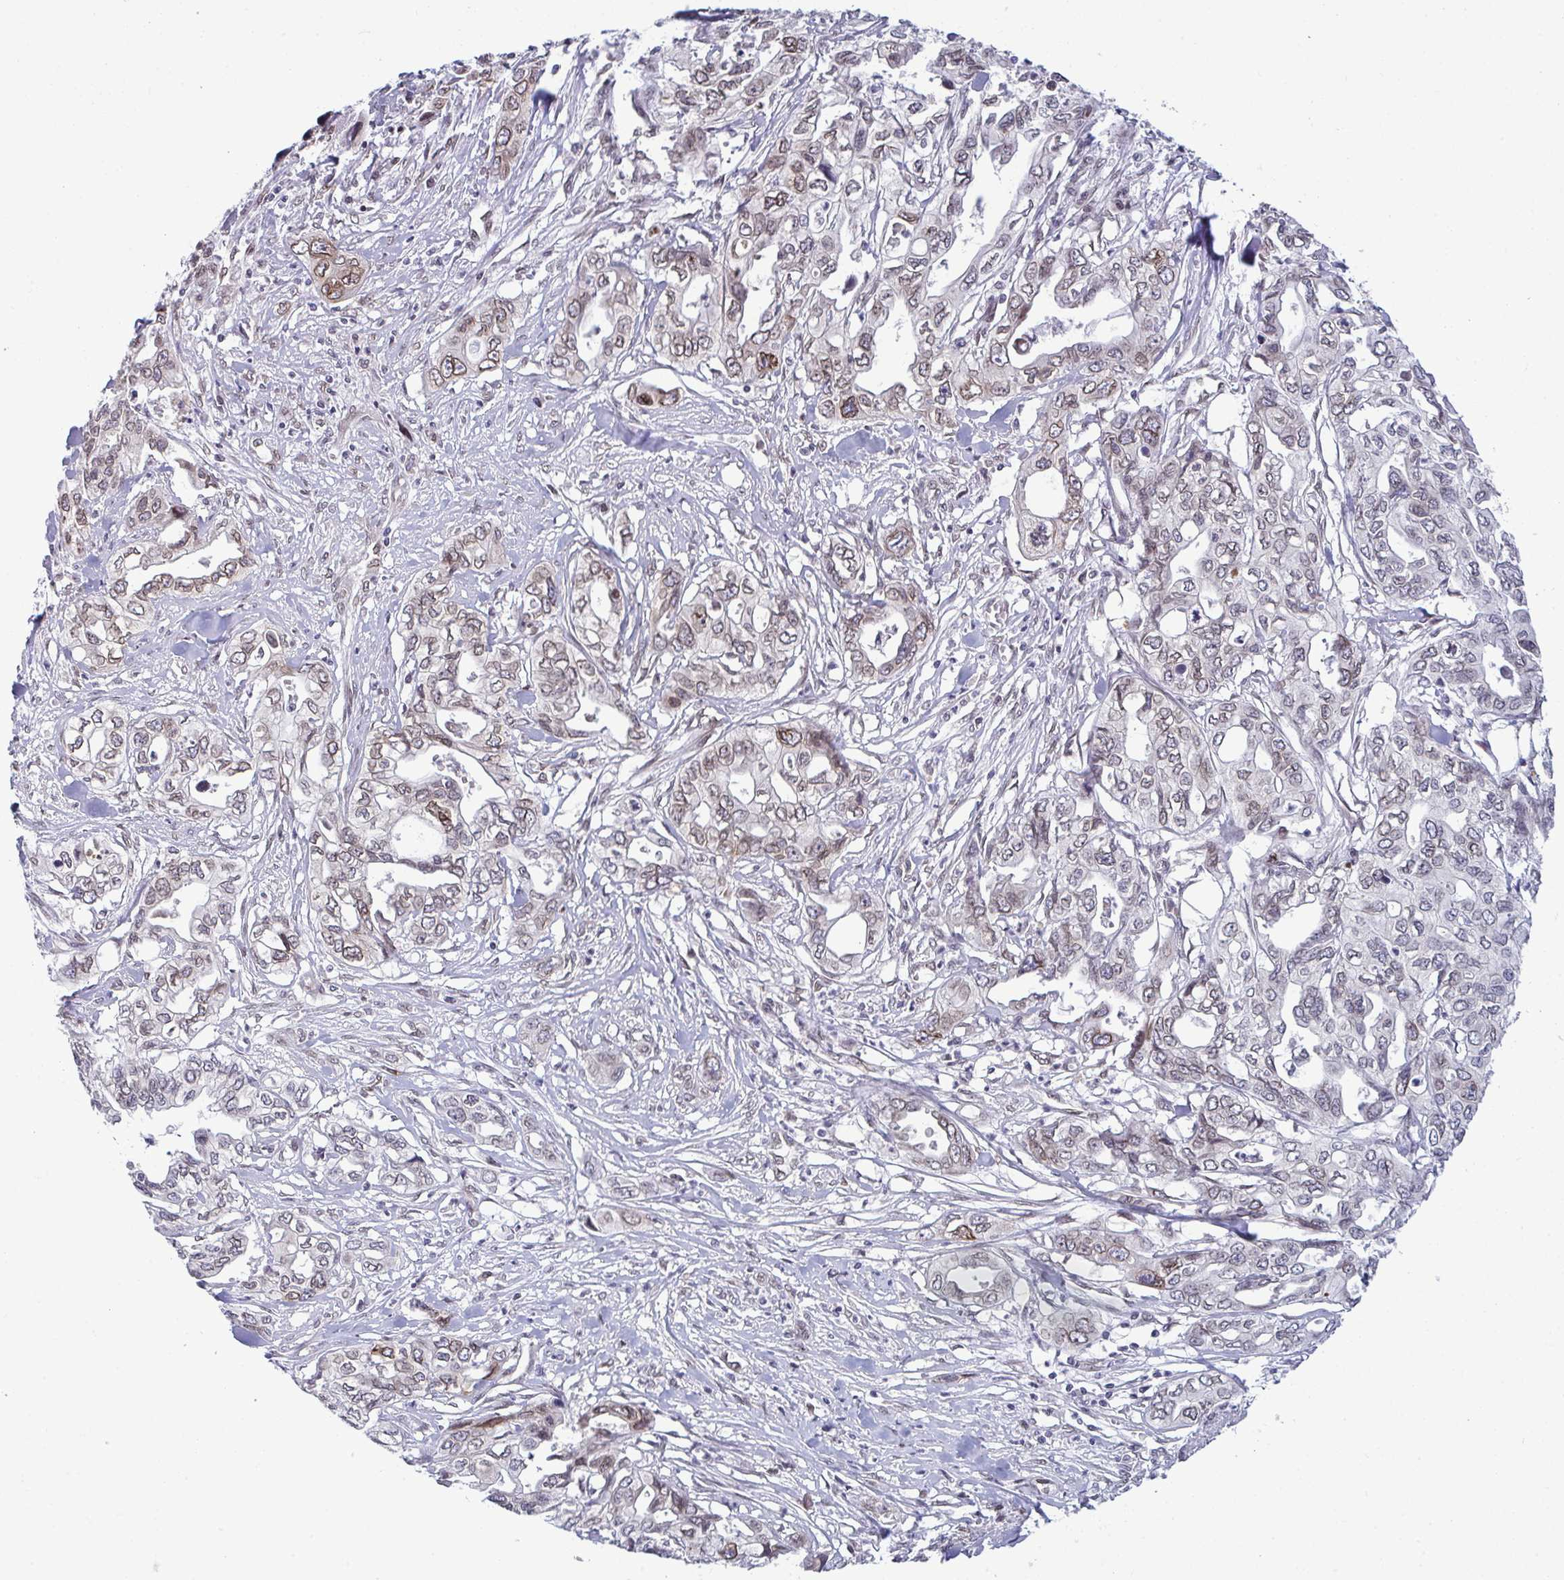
{"staining": {"intensity": "weak", "quantity": "25%-75%", "location": "cytoplasmic/membranous,nuclear"}, "tissue": "pancreatic cancer", "cell_type": "Tumor cells", "image_type": "cancer", "snomed": [{"axis": "morphology", "description": "Adenocarcinoma, NOS"}, {"axis": "topography", "description": "Pancreas"}], "caption": "Pancreatic adenocarcinoma stained with a protein marker exhibits weak staining in tumor cells.", "gene": "RANBP2", "patient": {"sex": "male", "age": 68}}